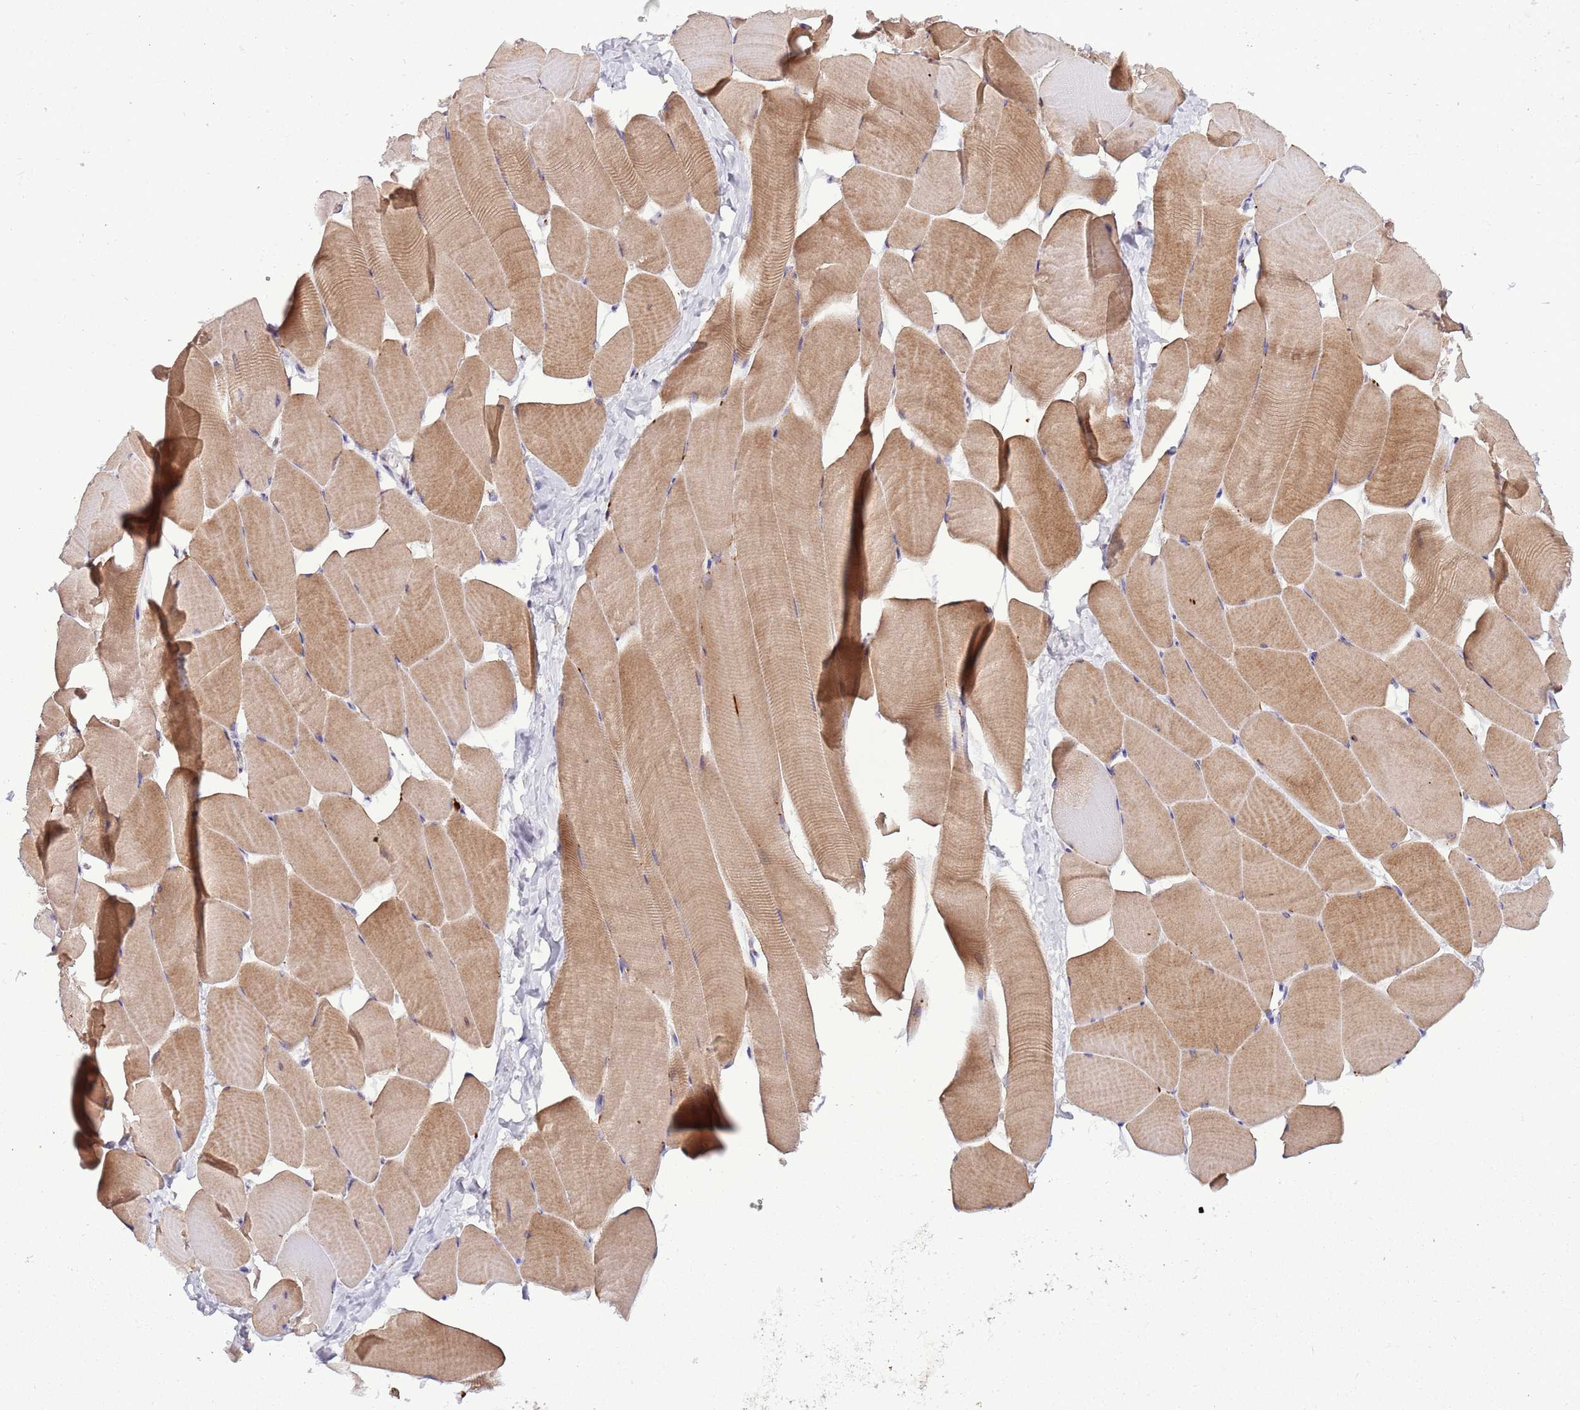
{"staining": {"intensity": "moderate", "quantity": ">75%", "location": "cytoplasmic/membranous"}, "tissue": "skeletal muscle", "cell_type": "Myocytes", "image_type": "normal", "snomed": [{"axis": "morphology", "description": "Normal tissue, NOS"}, {"axis": "topography", "description": "Skeletal muscle"}], "caption": "Immunohistochemistry (IHC) (DAB) staining of benign human skeletal muscle demonstrates moderate cytoplasmic/membranous protein staining in about >75% of myocytes.", "gene": "TRIM27", "patient": {"sex": "male", "age": 25}}